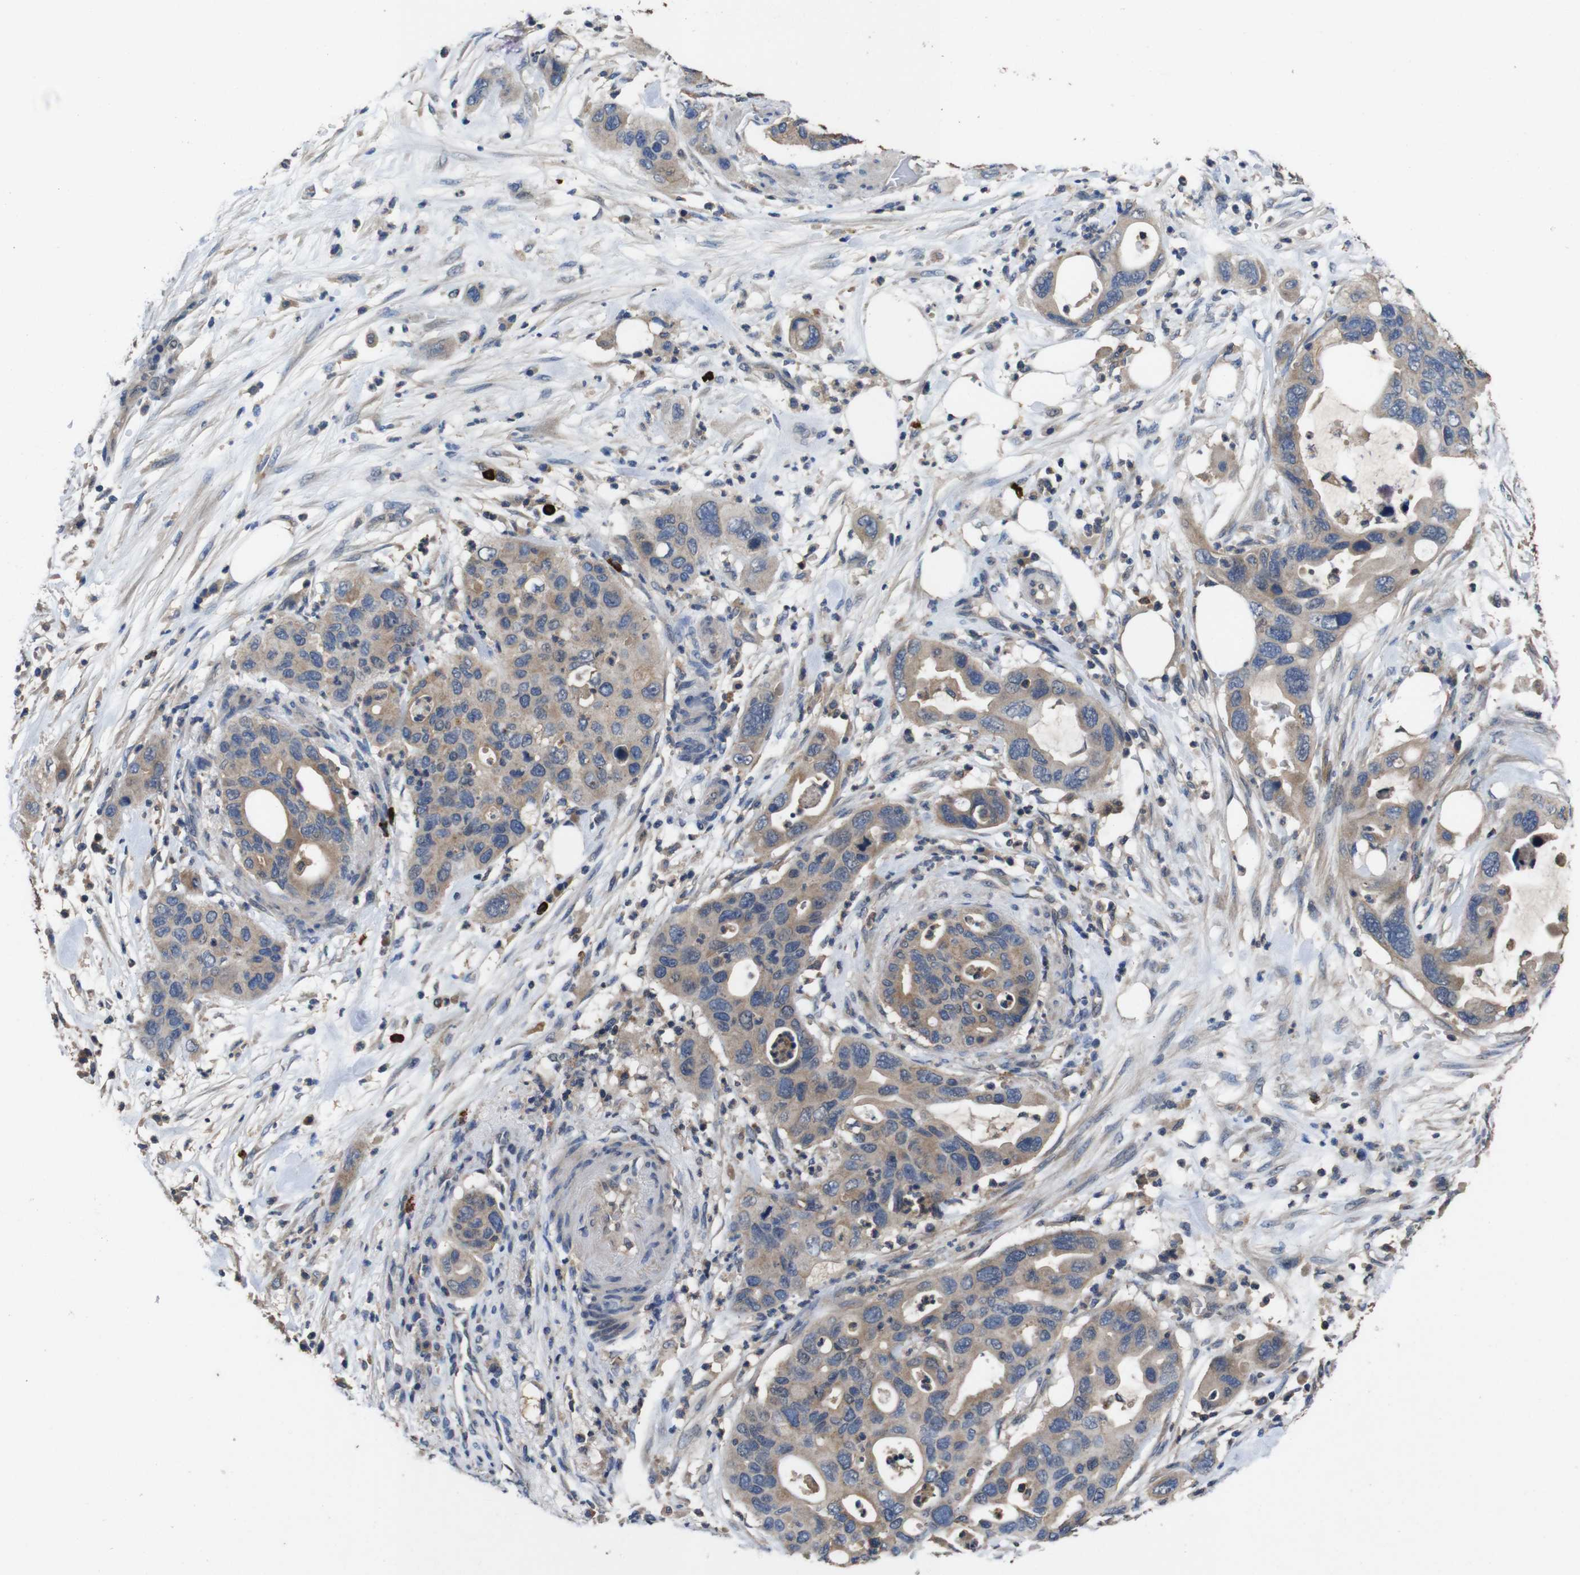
{"staining": {"intensity": "moderate", "quantity": ">75%", "location": "cytoplasmic/membranous"}, "tissue": "pancreatic cancer", "cell_type": "Tumor cells", "image_type": "cancer", "snomed": [{"axis": "morphology", "description": "Adenocarcinoma, NOS"}, {"axis": "topography", "description": "Pancreas"}], "caption": "Protein staining of pancreatic cancer tissue displays moderate cytoplasmic/membranous positivity in about >75% of tumor cells. (DAB = brown stain, brightfield microscopy at high magnification).", "gene": "GLIPR1", "patient": {"sex": "female", "age": 71}}